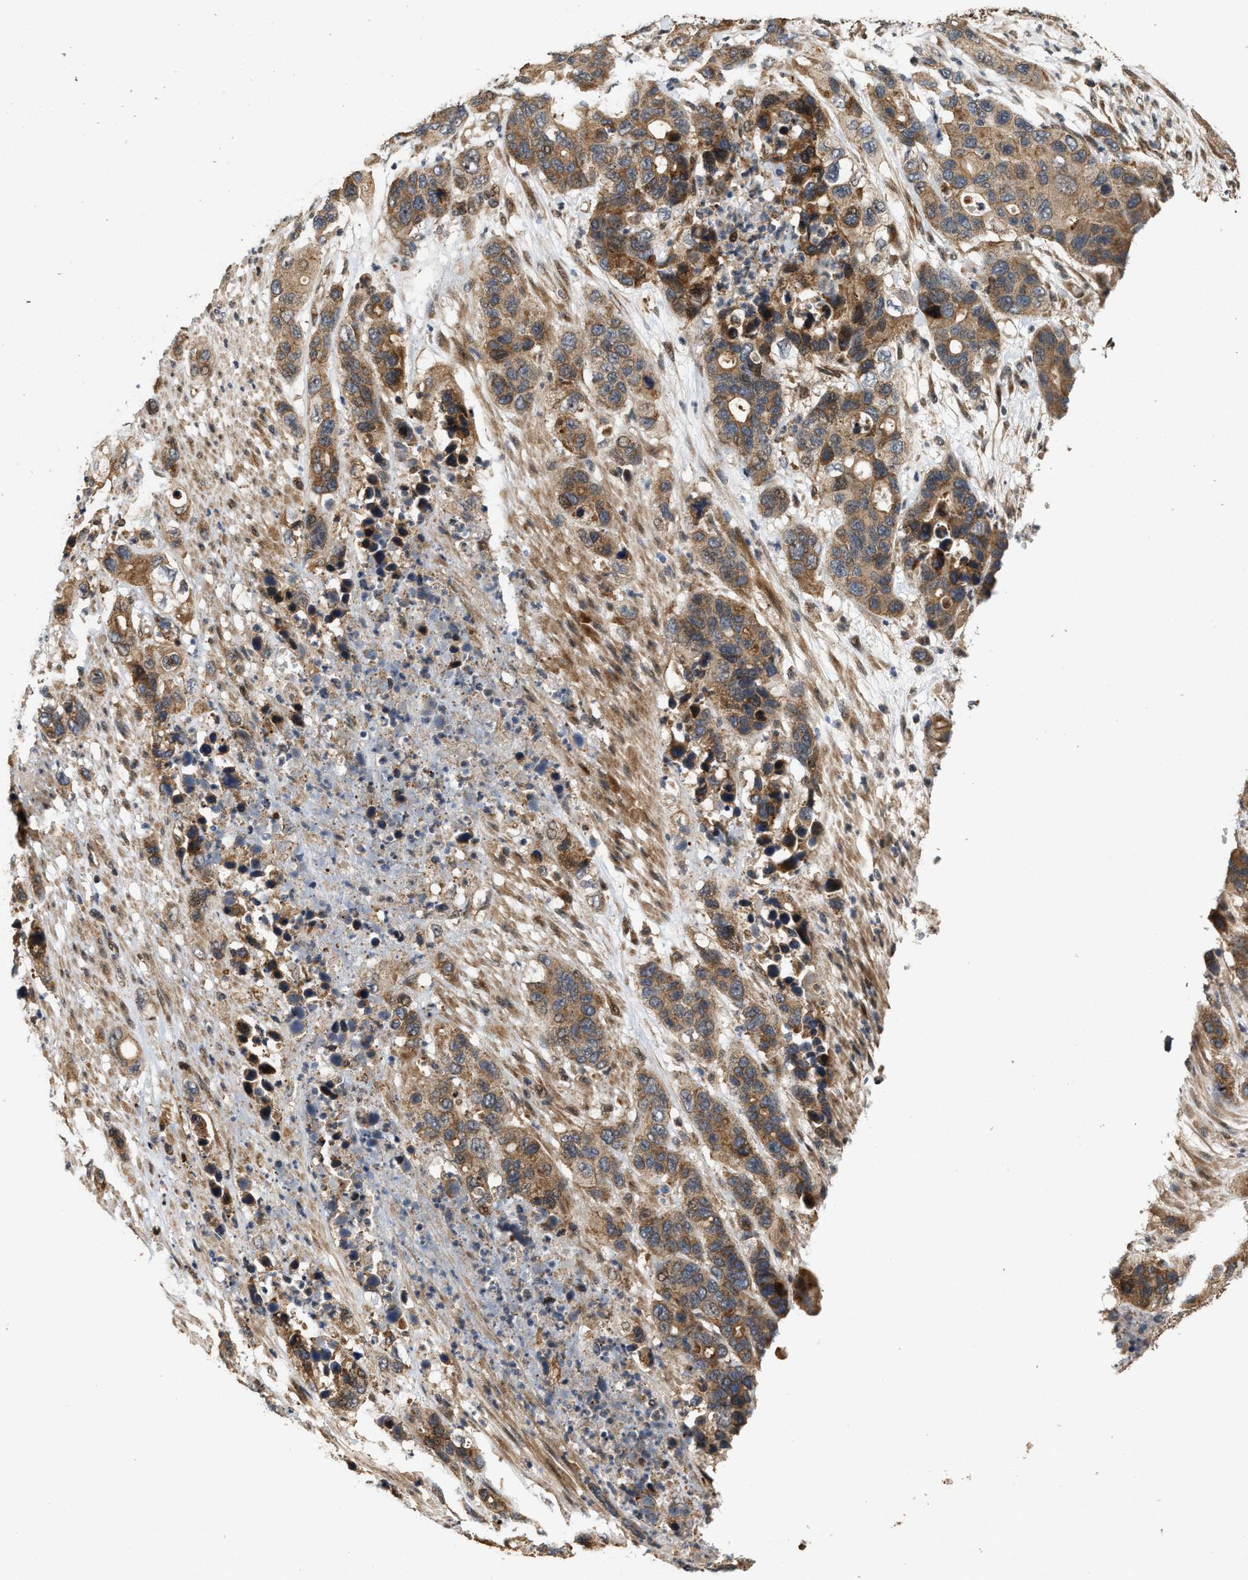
{"staining": {"intensity": "moderate", "quantity": ">75%", "location": "cytoplasmic/membranous"}, "tissue": "pancreatic cancer", "cell_type": "Tumor cells", "image_type": "cancer", "snomed": [{"axis": "morphology", "description": "Adenocarcinoma, NOS"}, {"axis": "topography", "description": "Pancreas"}], "caption": "Approximately >75% of tumor cells in human adenocarcinoma (pancreatic) show moderate cytoplasmic/membranous protein positivity as visualized by brown immunohistochemical staining.", "gene": "ELP2", "patient": {"sex": "female", "age": 71}}